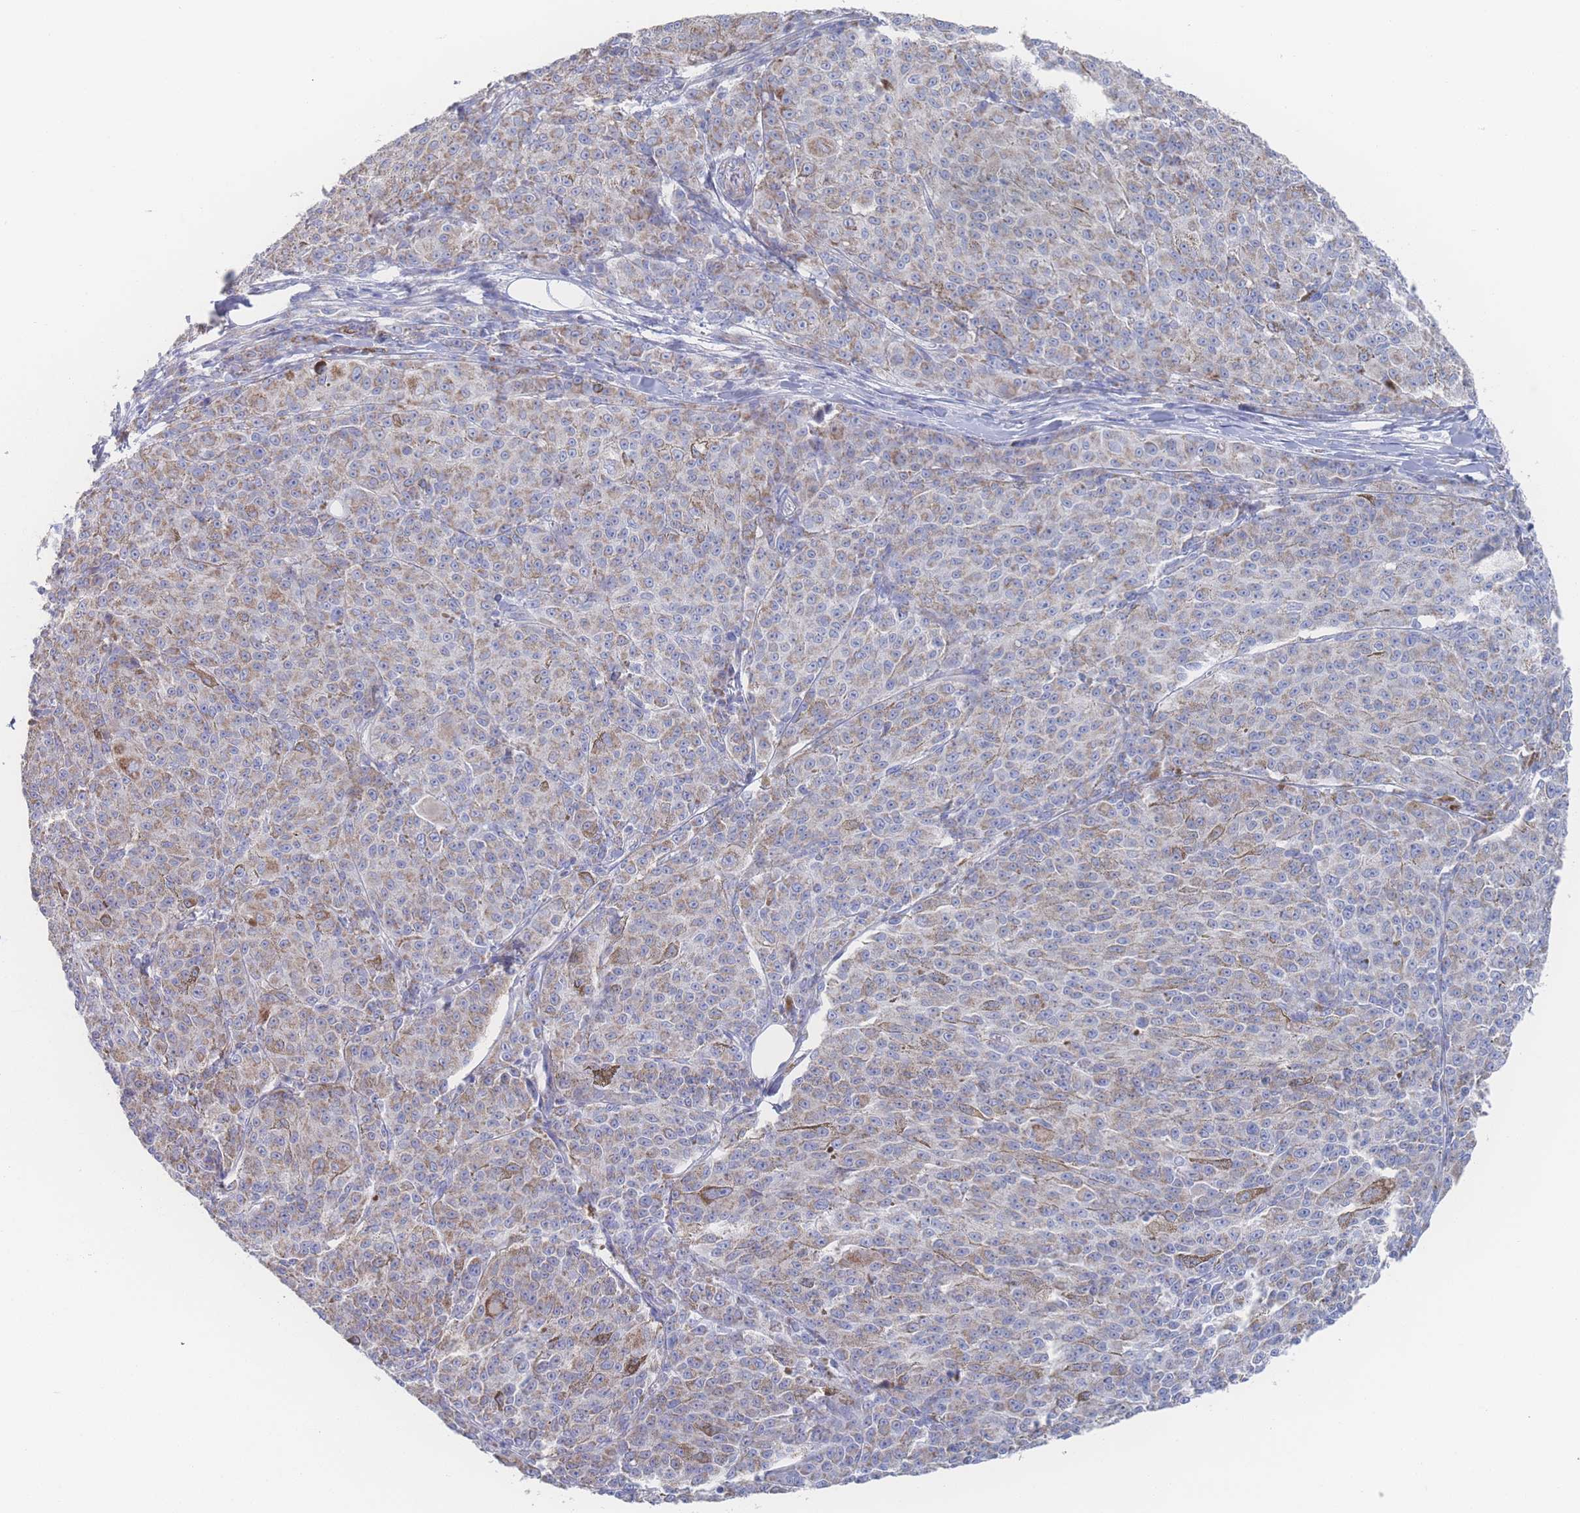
{"staining": {"intensity": "weak", "quantity": "25%-75%", "location": "cytoplasmic/membranous"}, "tissue": "melanoma", "cell_type": "Tumor cells", "image_type": "cancer", "snomed": [{"axis": "morphology", "description": "Malignant melanoma, NOS"}, {"axis": "topography", "description": "Skin"}], "caption": "Malignant melanoma stained with immunohistochemistry (IHC) displays weak cytoplasmic/membranous positivity in approximately 25%-75% of tumor cells.", "gene": "SNPH", "patient": {"sex": "female", "age": 52}}